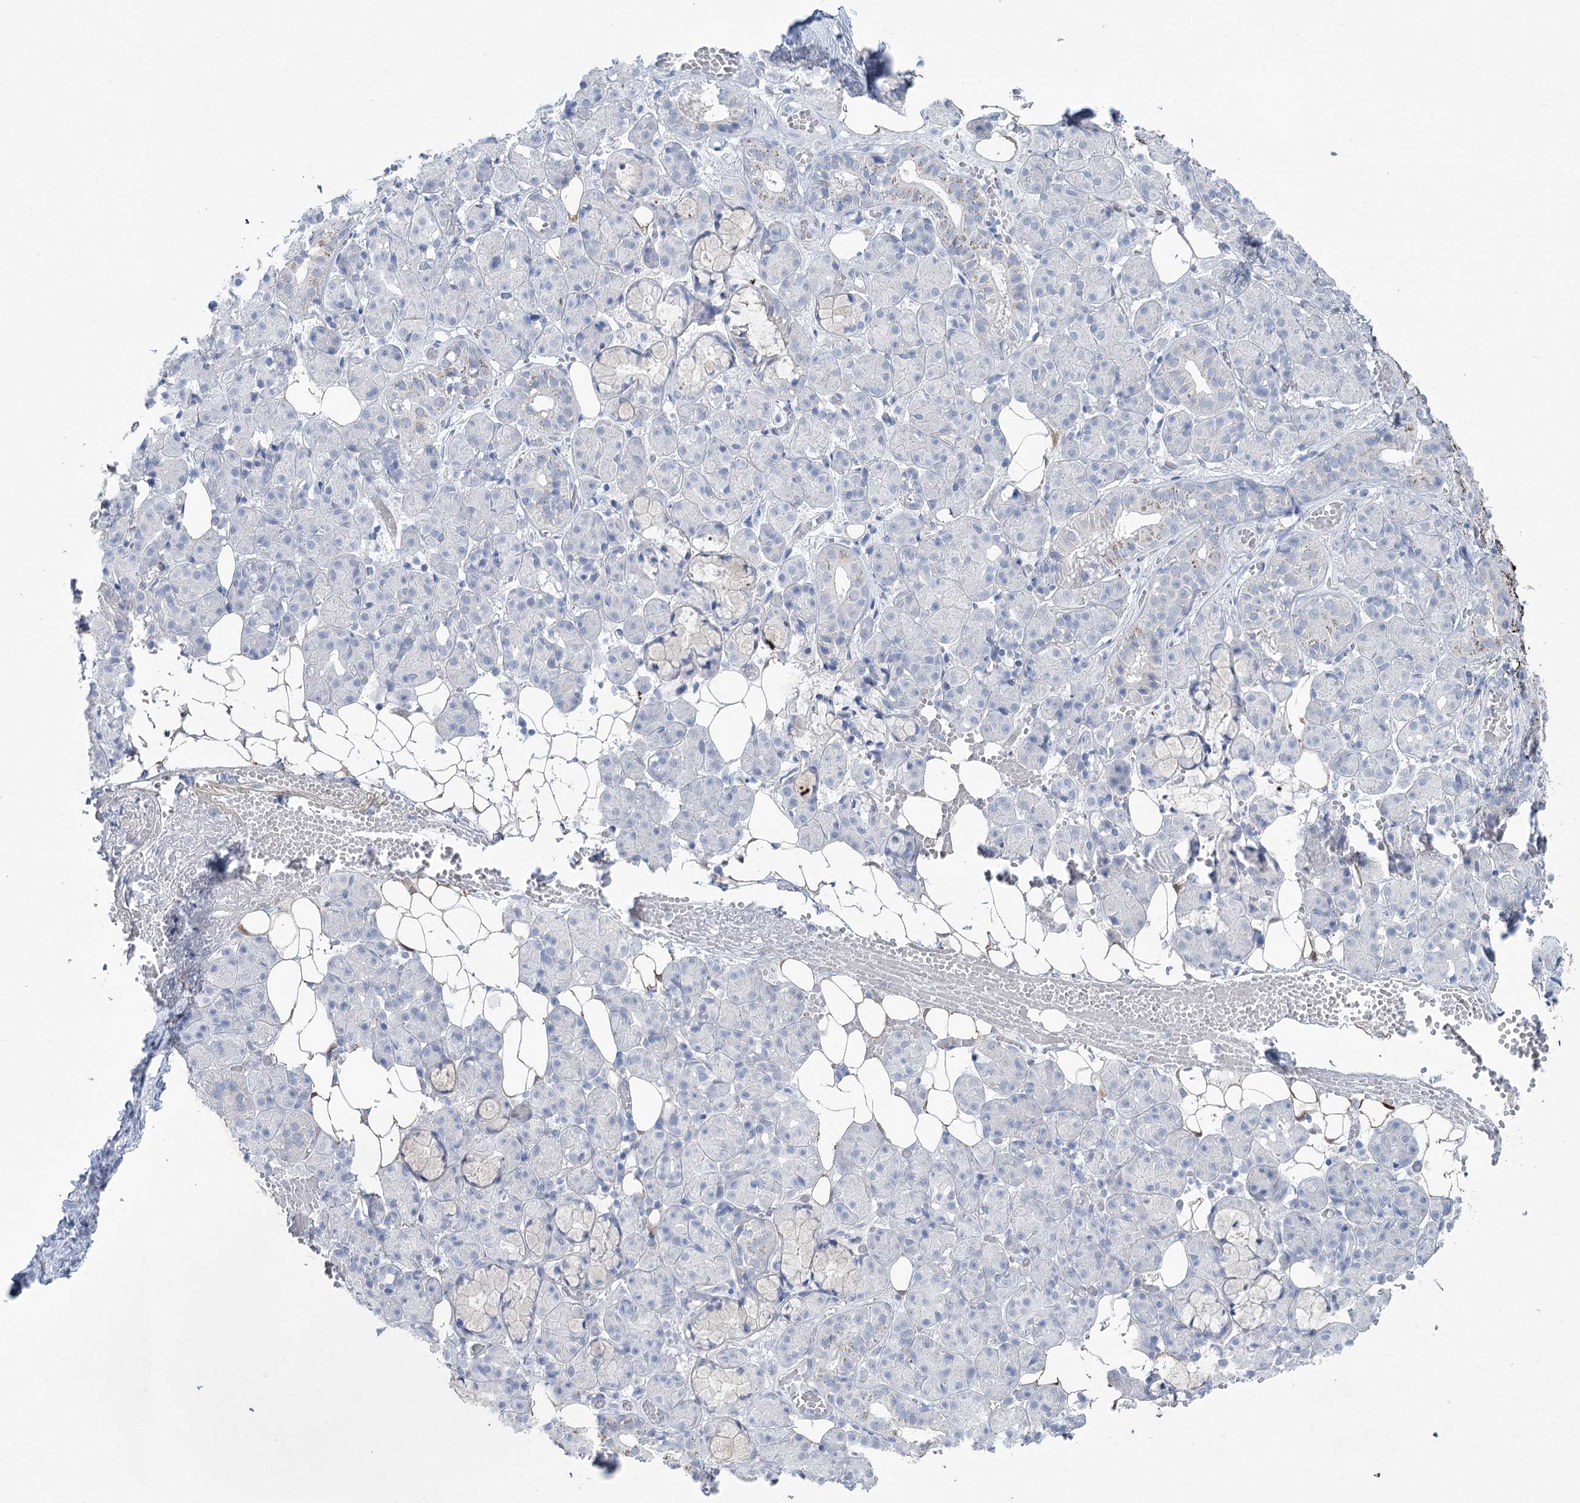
{"staining": {"intensity": "negative", "quantity": "none", "location": "none"}, "tissue": "salivary gland", "cell_type": "Glandular cells", "image_type": "normal", "snomed": [{"axis": "morphology", "description": "Normal tissue, NOS"}, {"axis": "topography", "description": "Salivary gland"}], "caption": "Immunohistochemistry of normal salivary gland displays no staining in glandular cells.", "gene": "CCDC88A", "patient": {"sex": "male", "age": 63}}